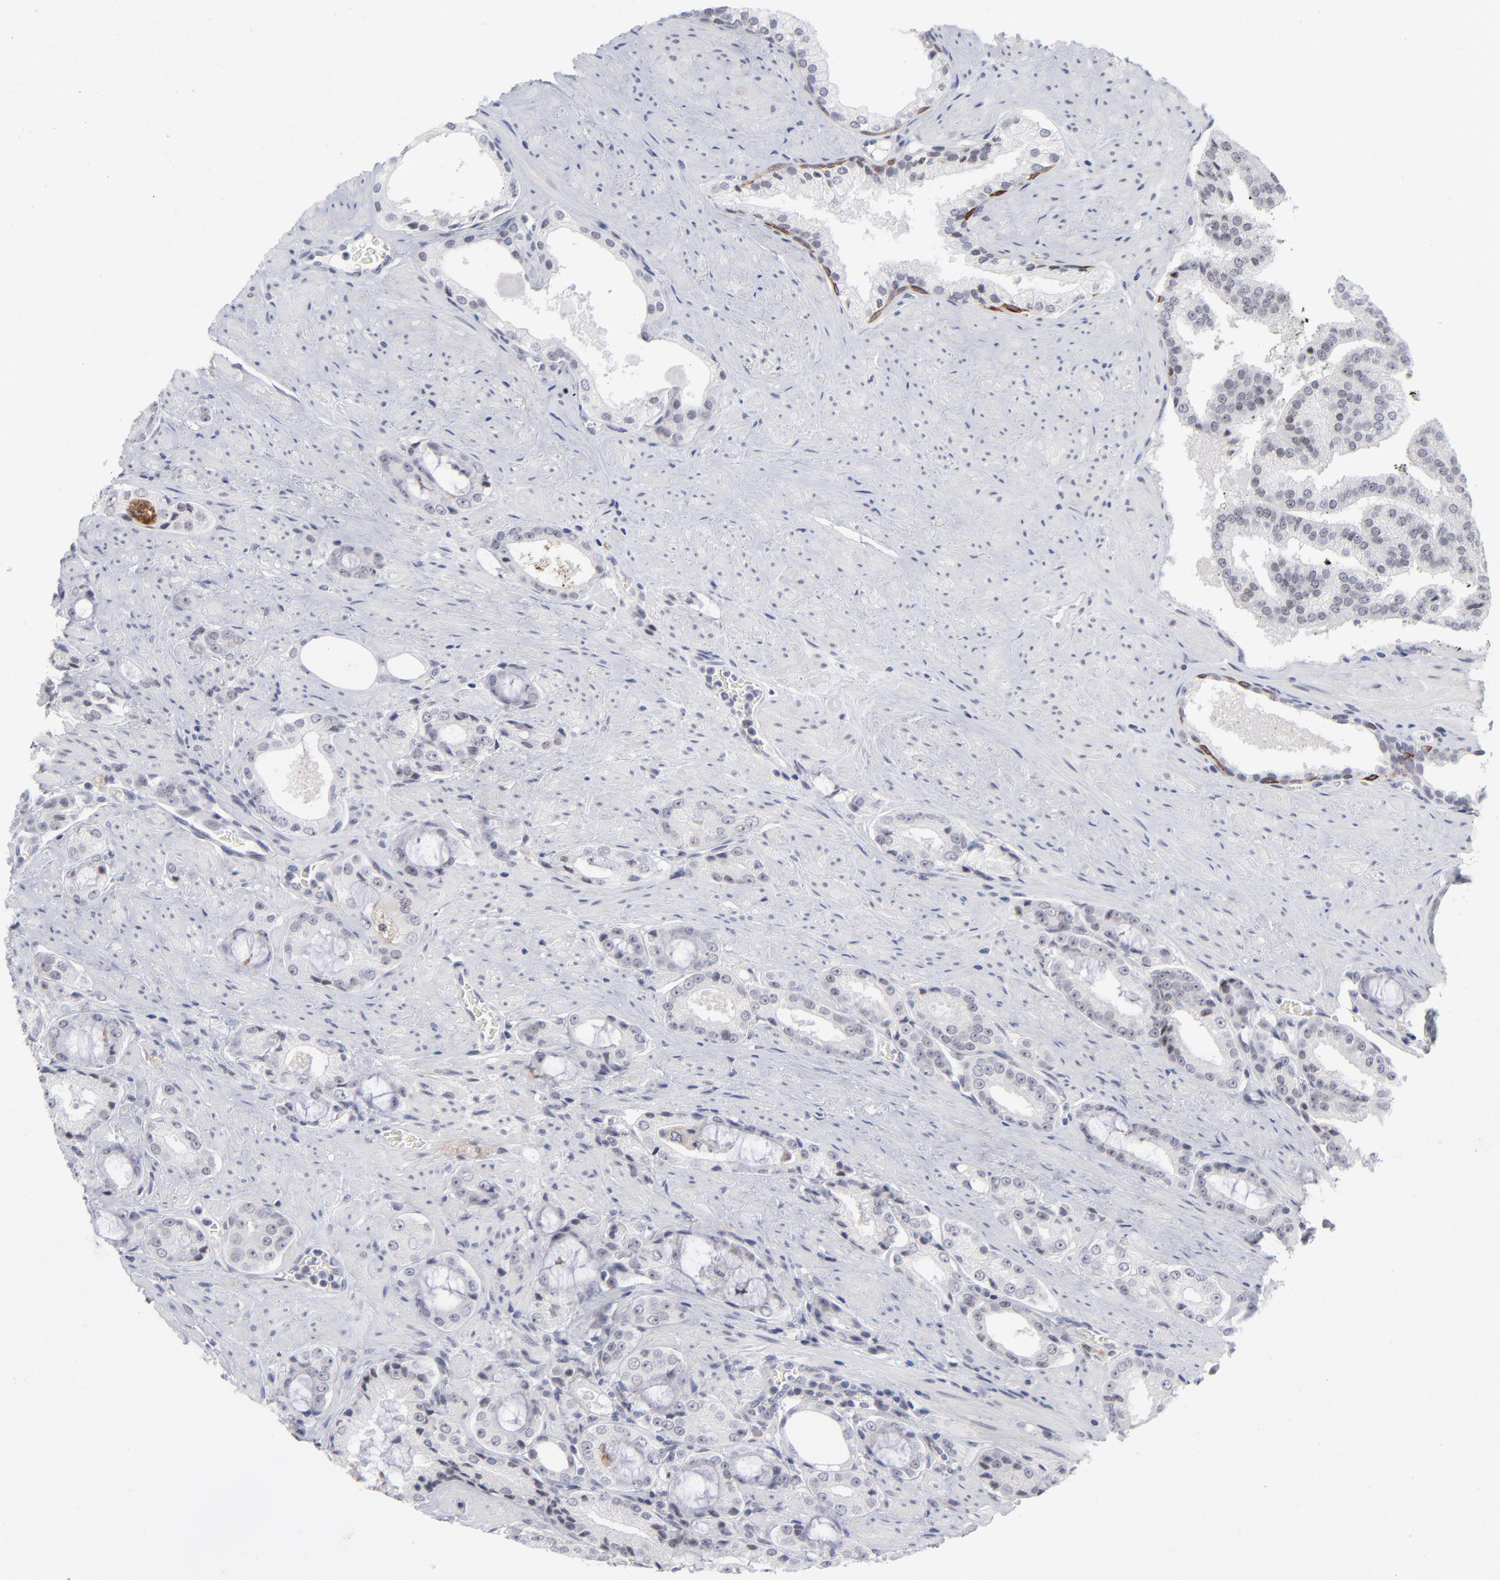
{"staining": {"intensity": "negative", "quantity": "none", "location": "none"}, "tissue": "prostate cancer", "cell_type": "Tumor cells", "image_type": "cancer", "snomed": [{"axis": "morphology", "description": "Adenocarcinoma, Medium grade"}, {"axis": "topography", "description": "Prostate"}], "caption": "This is an immunohistochemistry histopathology image of prostate adenocarcinoma (medium-grade). There is no staining in tumor cells.", "gene": "CCR2", "patient": {"sex": "male", "age": 60}}